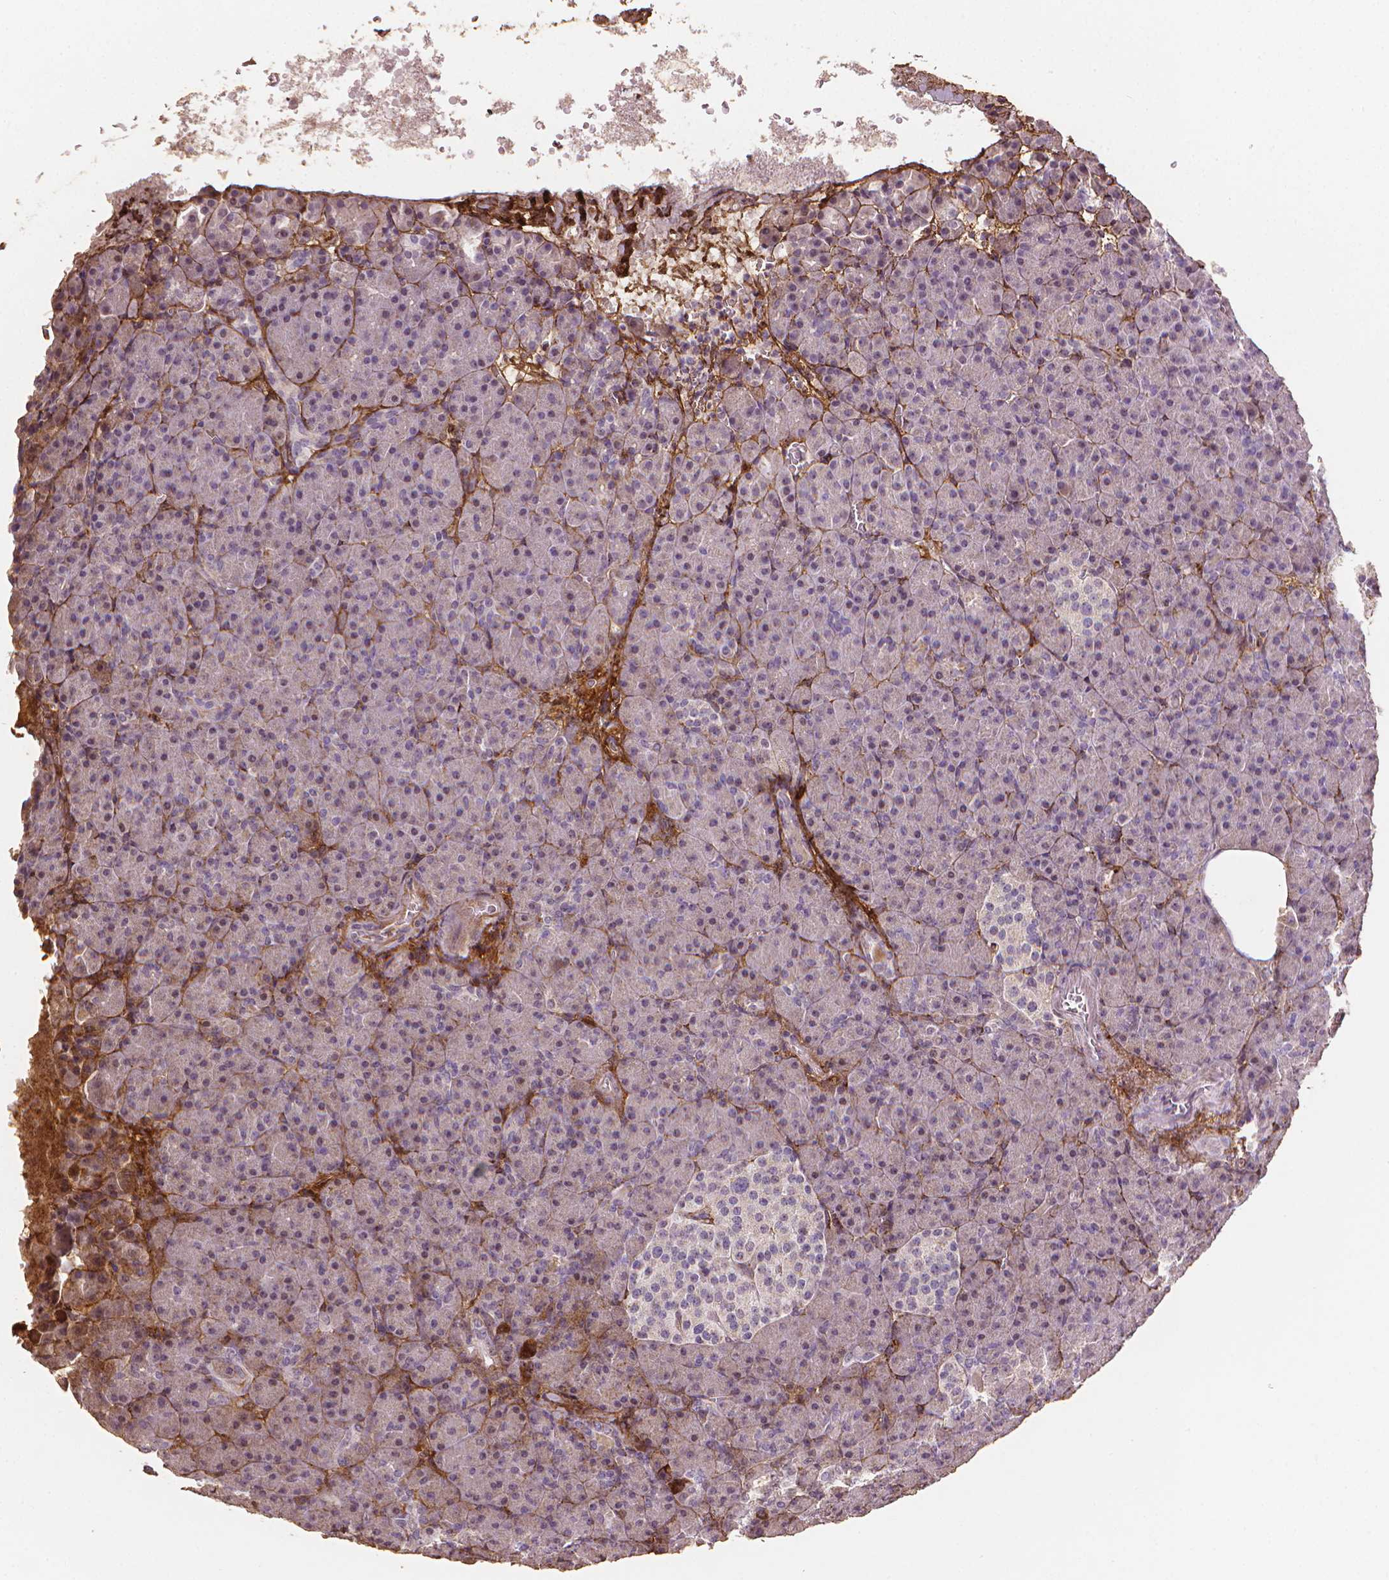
{"staining": {"intensity": "negative", "quantity": "none", "location": "none"}, "tissue": "pancreas", "cell_type": "Exocrine glandular cells", "image_type": "normal", "snomed": [{"axis": "morphology", "description": "Normal tissue, NOS"}, {"axis": "topography", "description": "Pancreas"}], "caption": "The IHC micrograph has no significant positivity in exocrine glandular cells of pancreas. The staining was performed using DAB (3,3'-diaminobenzidine) to visualize the protein expression in brown, while the nuclei were stained in blue with hematoxylin (Magnification: 20x).", "gene": "DCN", "patient": {"sex": "female", "age": 74}}